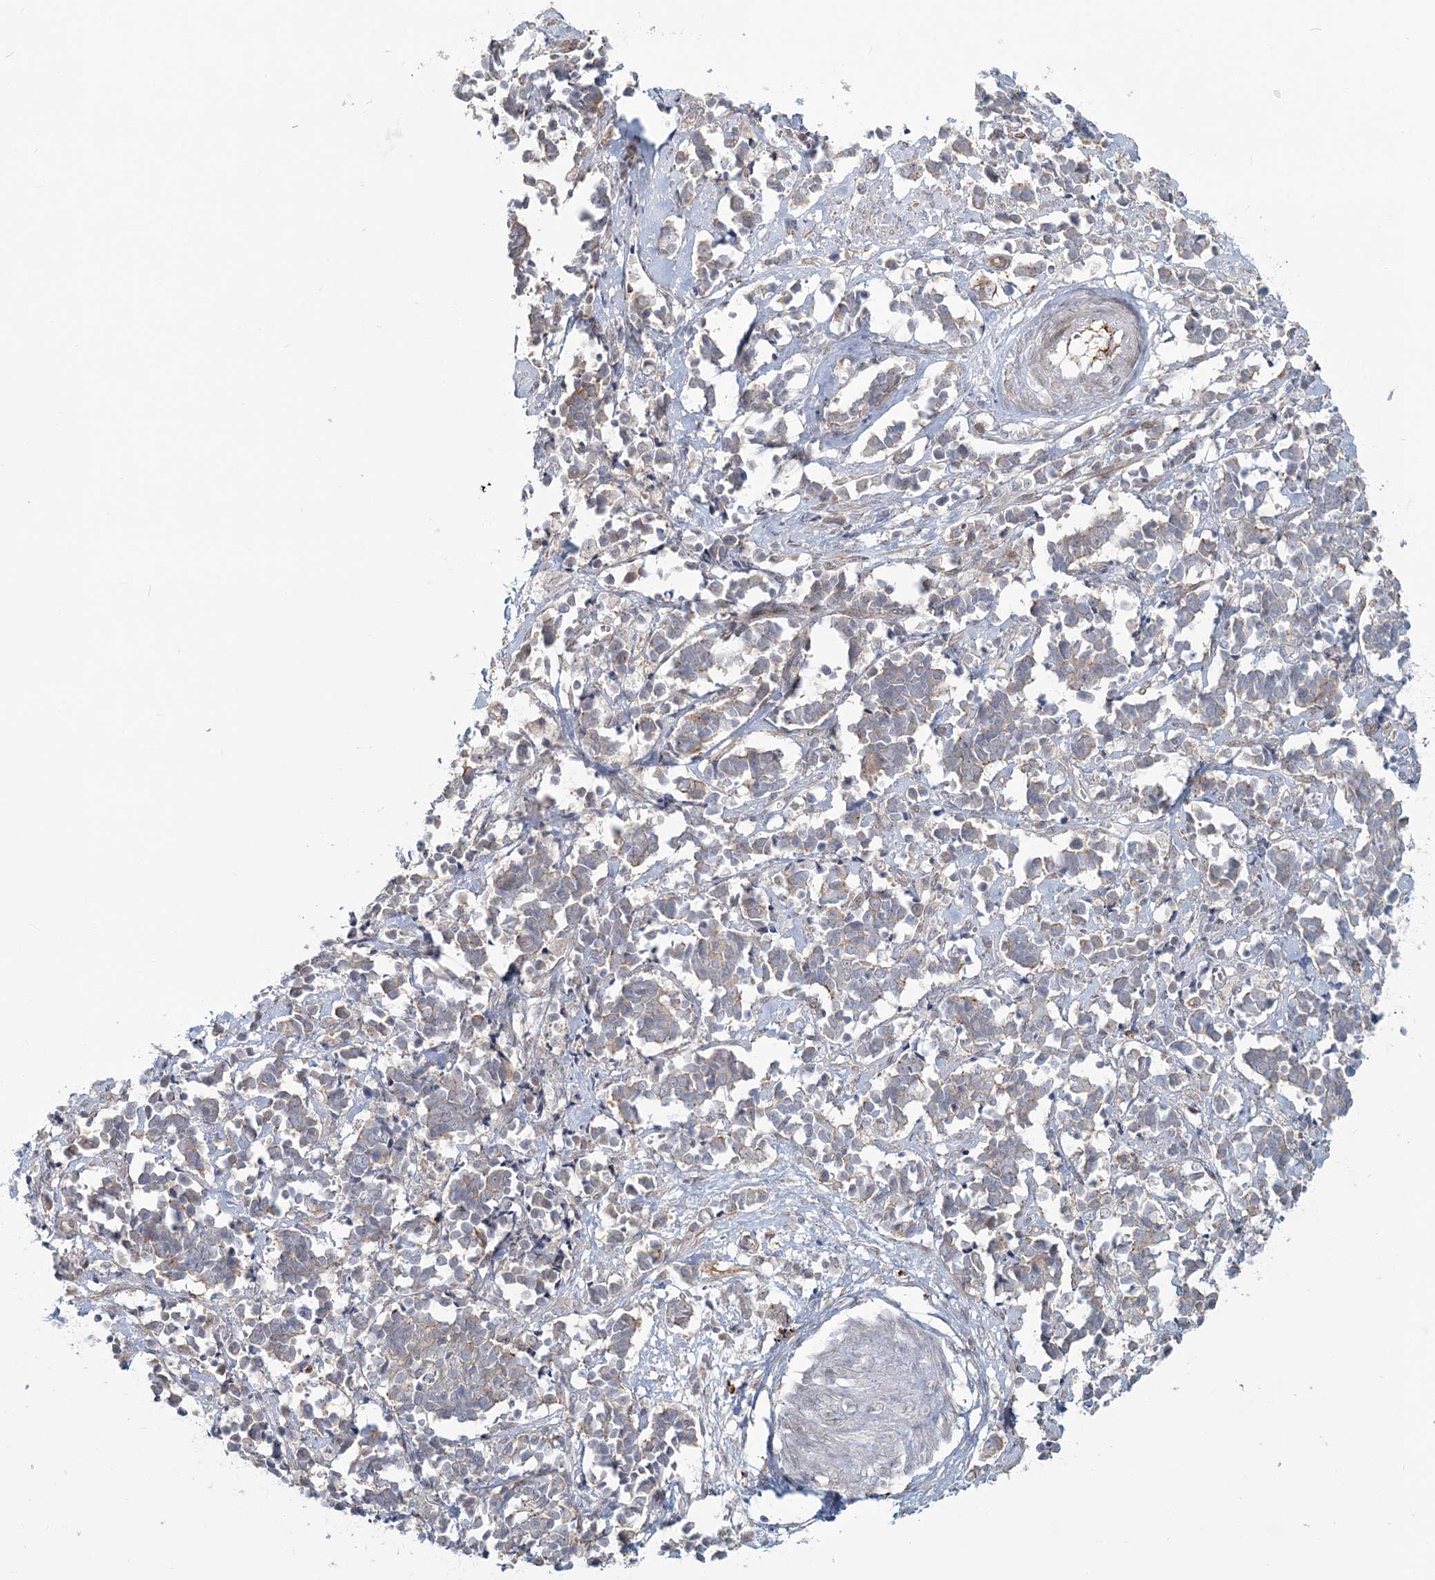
{"staining": {"intensity": "weak", "quantity": "<25%", "location": "cytoplasmic/membranous"}, "tissue": "cervical cancer", "cell_type": "Tumor cells", "image_type": "cancer", "snomed": [{"axis": "morphology", "description": "Normal tissue, NOS"}, {"axis": "morphology", "description": "Squamous cell carcinoma, NOS"}, {"axis": "topography", "description": "Cervix"}], "caption": "Tumor cells show no significant staining in squamous cell carcinoma (cervical).", "gene": "SH3PXD2A", "patient": {"sex": "female", "age": 35}}